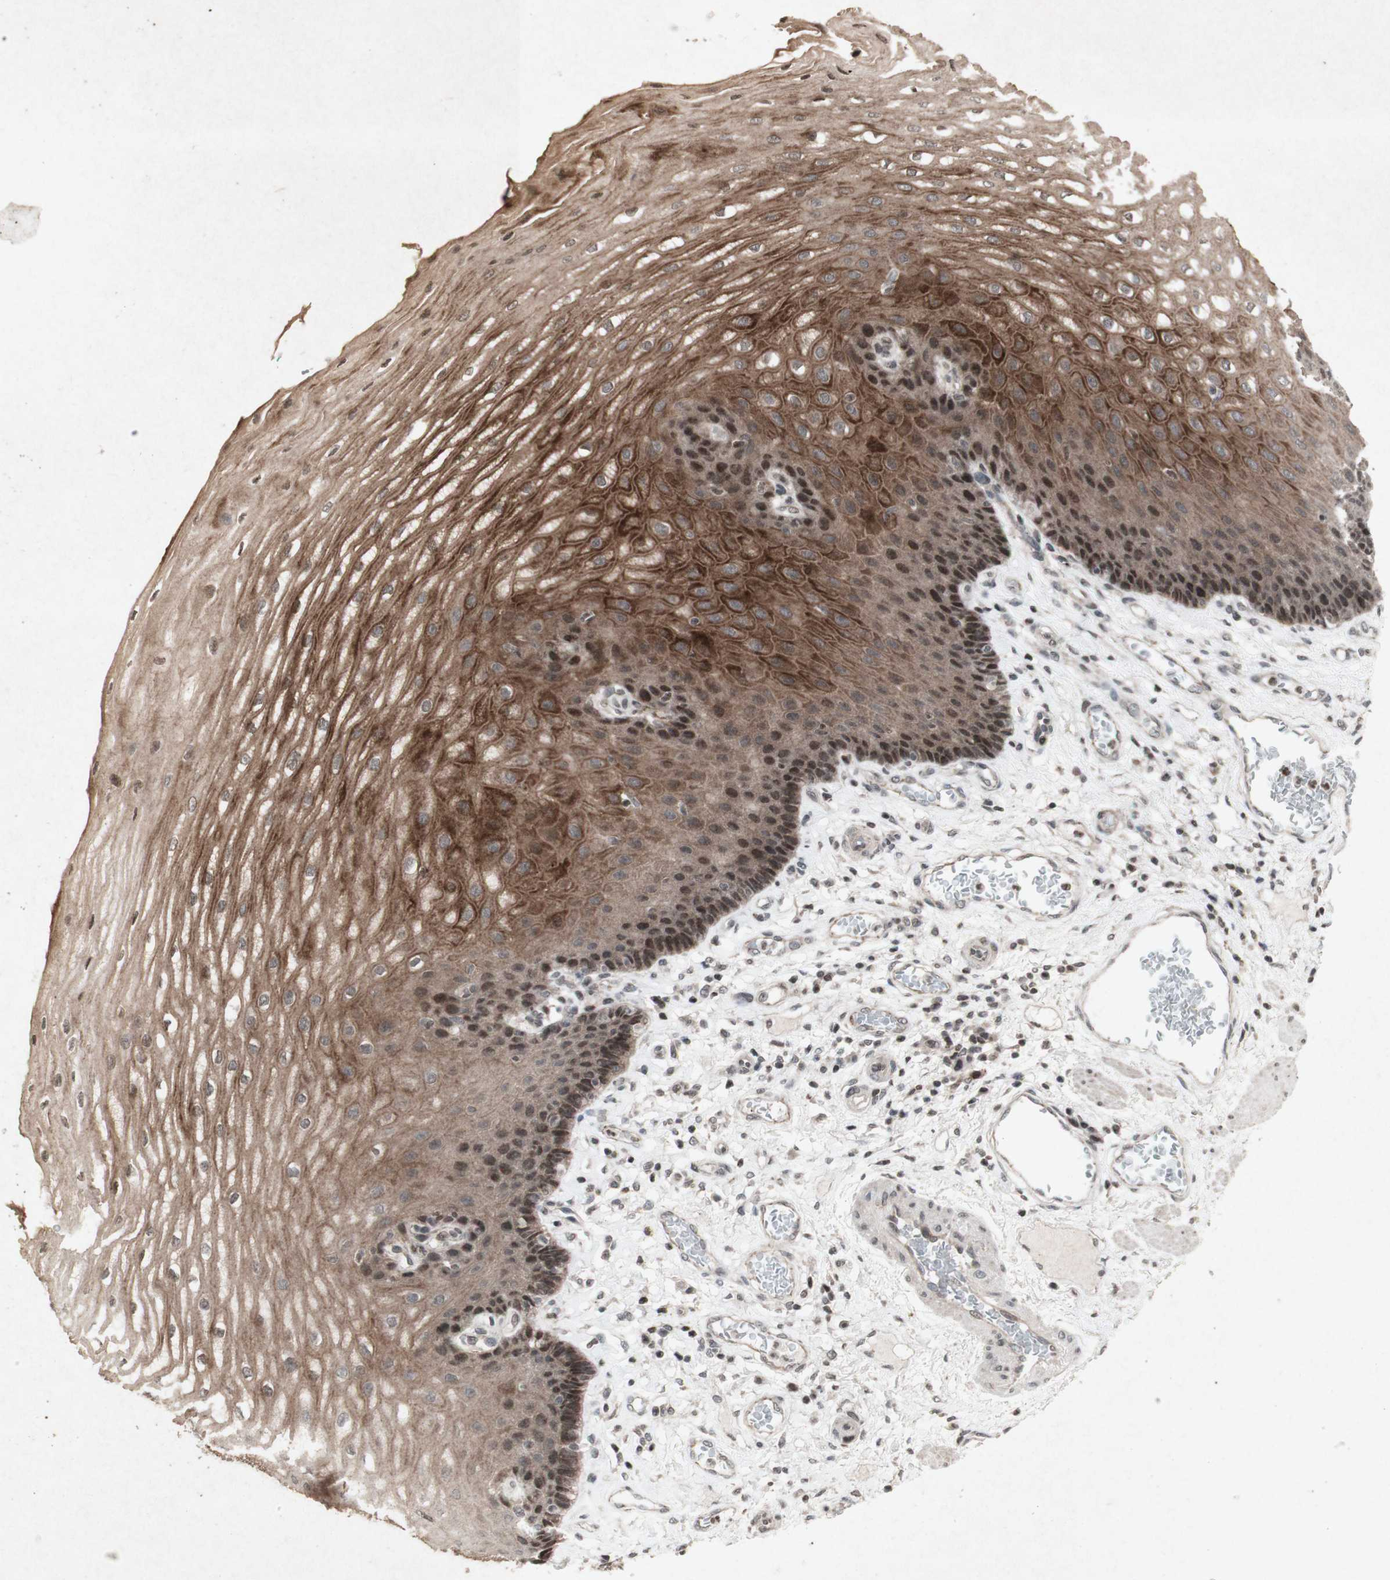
{"staining": {"intensity": "strong", "quantity": ">75%", "location": "cytoplasmic/membranous,nuclear"}, "tissue": "esophagus", "cell_type": "Squamous epithelial cells", "image_type": "normal", "snomed": [{"axis": "morphology", "description": "Normal tissue, NOS"}, {"axis": "topography", "description": "Esophagus"}], "caption": "About >75% of squamous epithelial cells in normal human esophagus show strong cytoplasmic/membranous,nuclear protein staining as visualized by brown immunohistochemical staining.", "gene": "PLXNA1", "patient": {"sex": "male", "age": 54}}